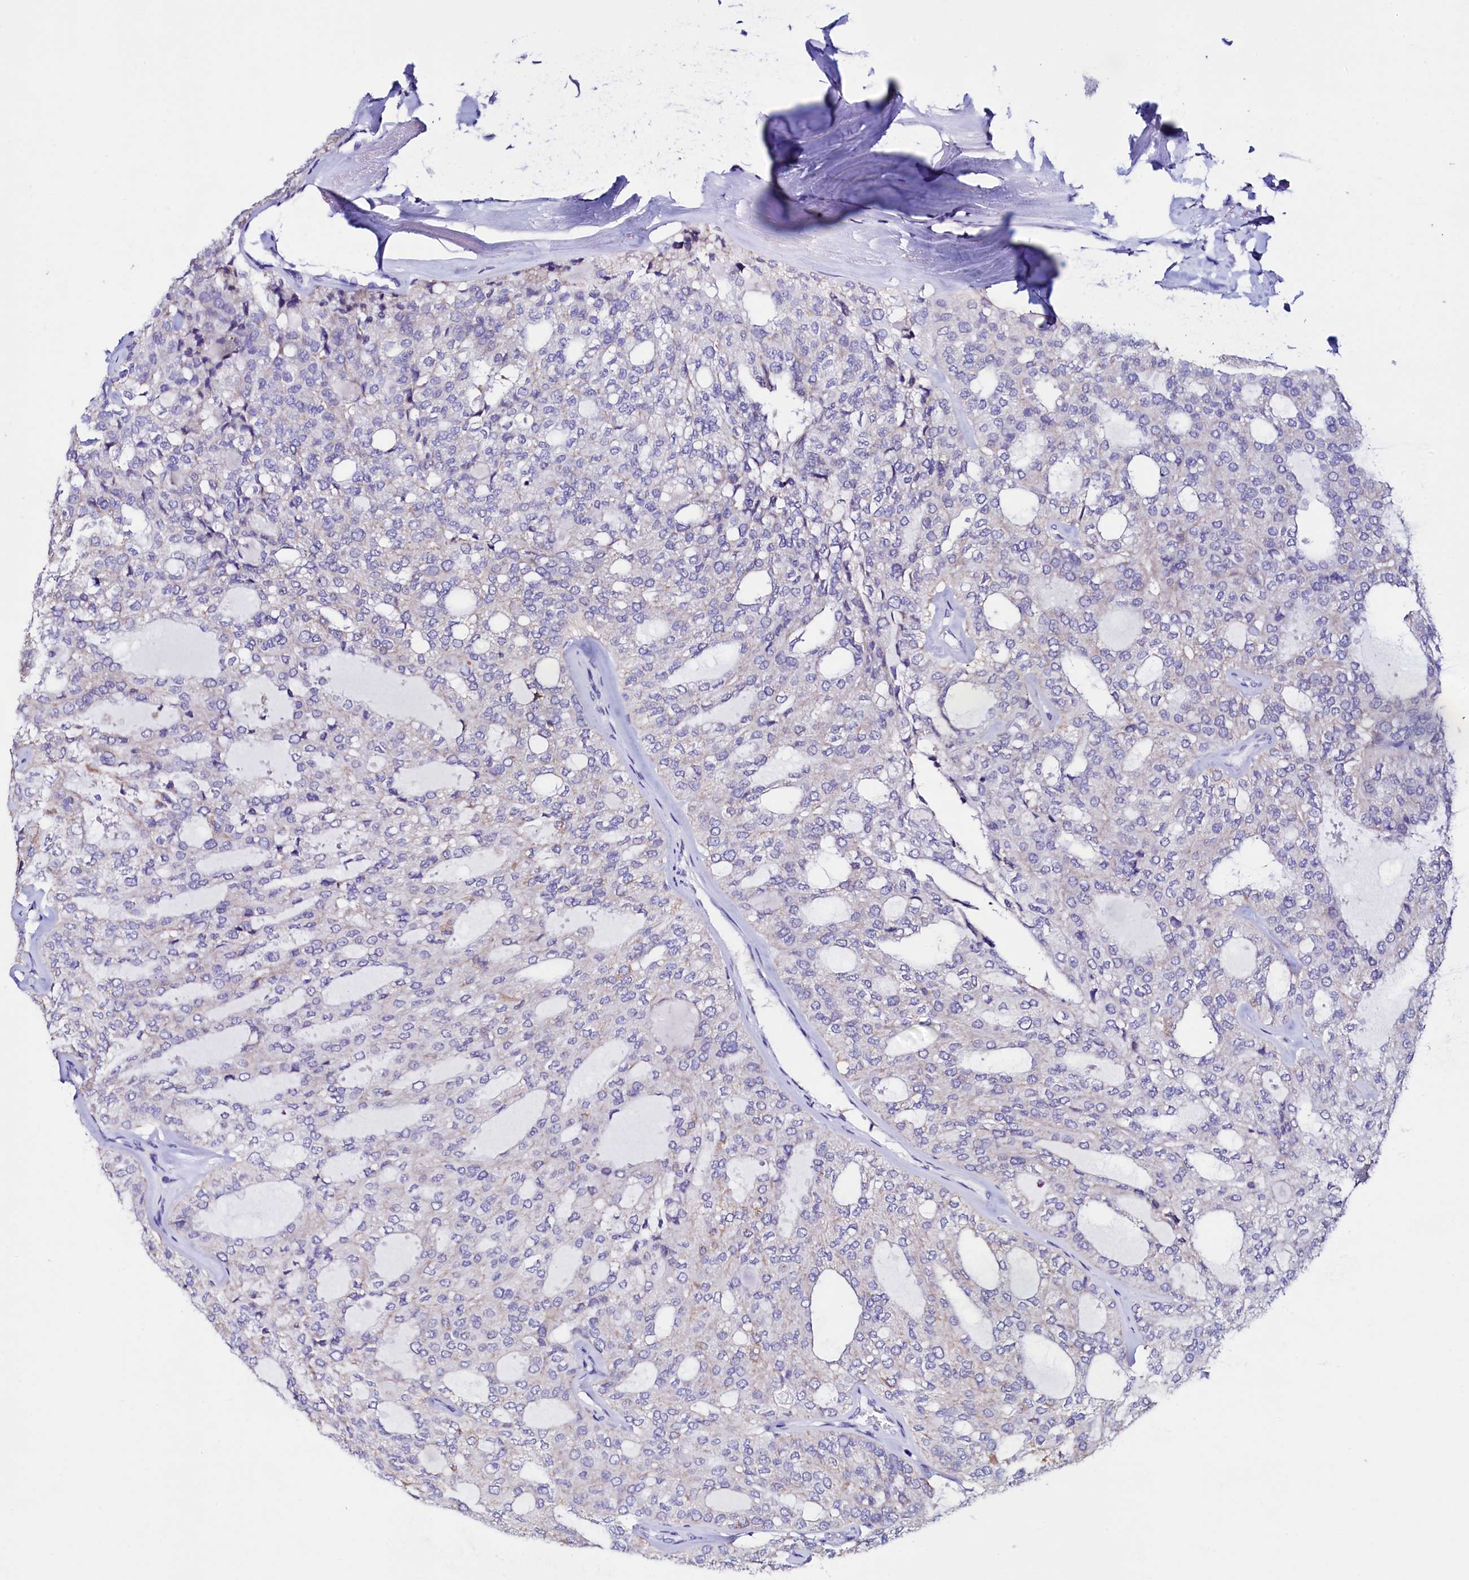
{"staining": {"intensity": "negative", "quantity": "none", "location": "none"}, "tissue": "thyroid cancer", "cell_type": "Tumor cells", "image_type": "cancer", "snomed": [{"axis": "morphology", "description": "Follicular adenoma carcinoma, NOS"}, {"axis": "topography", "description": "Thyroid gland"}], "caption": "Tumor cells show no significant staining in thyroid follicular adenoma carcinoma.", "gene": "HAND1", "patient": {"sex": "male", "age": 75}}